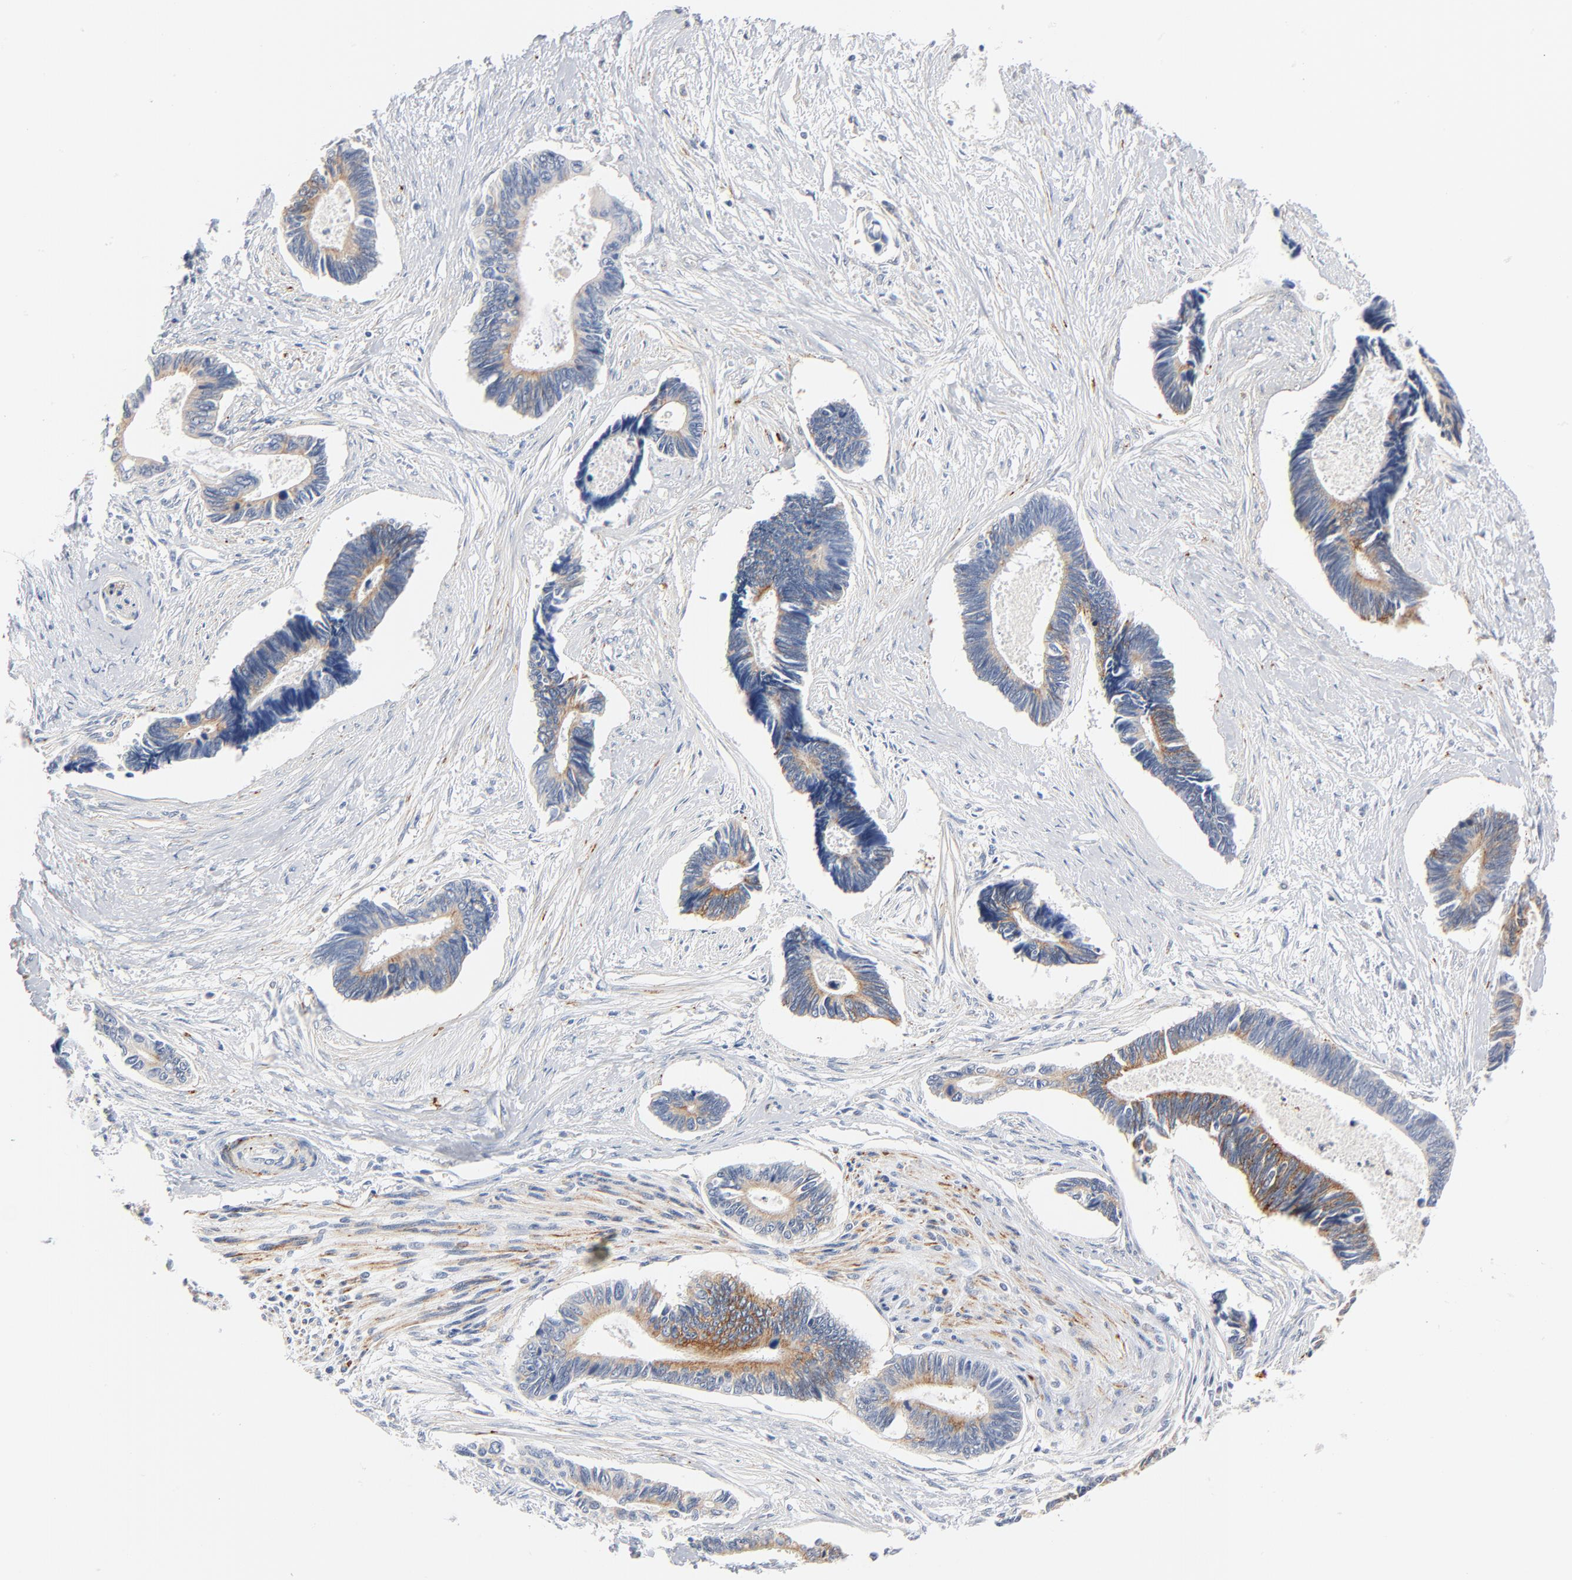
{"staining": {"intensity": "moderate", "quantity": "25%-75%", "location": "cytoplasmic/membranous"}, "tissue": "pancreatic cancer", "cell_type": "Tumor cells", "image_type": "cancer", "snomed": [{"axis": "morphology", "description": "Adenocarcinoma, NOS"}, {"axis": "topography", "description": "Pancreas"}], "caption": "The photomicrograph shows immunohistochemical staining of adenocarcinoma (pancreatic). There is moderate cytoplasmic/membranous expression is seen in approximately 25%-75% of tumor cells. The staining was performed using DAB (3,3'-diaminobenzidine), with brown indicating positive protein expression. Nuclei are stained blue with hematoxylin.", "gene": "IFT43", "patient": {"sex": "female", "age": 70}}